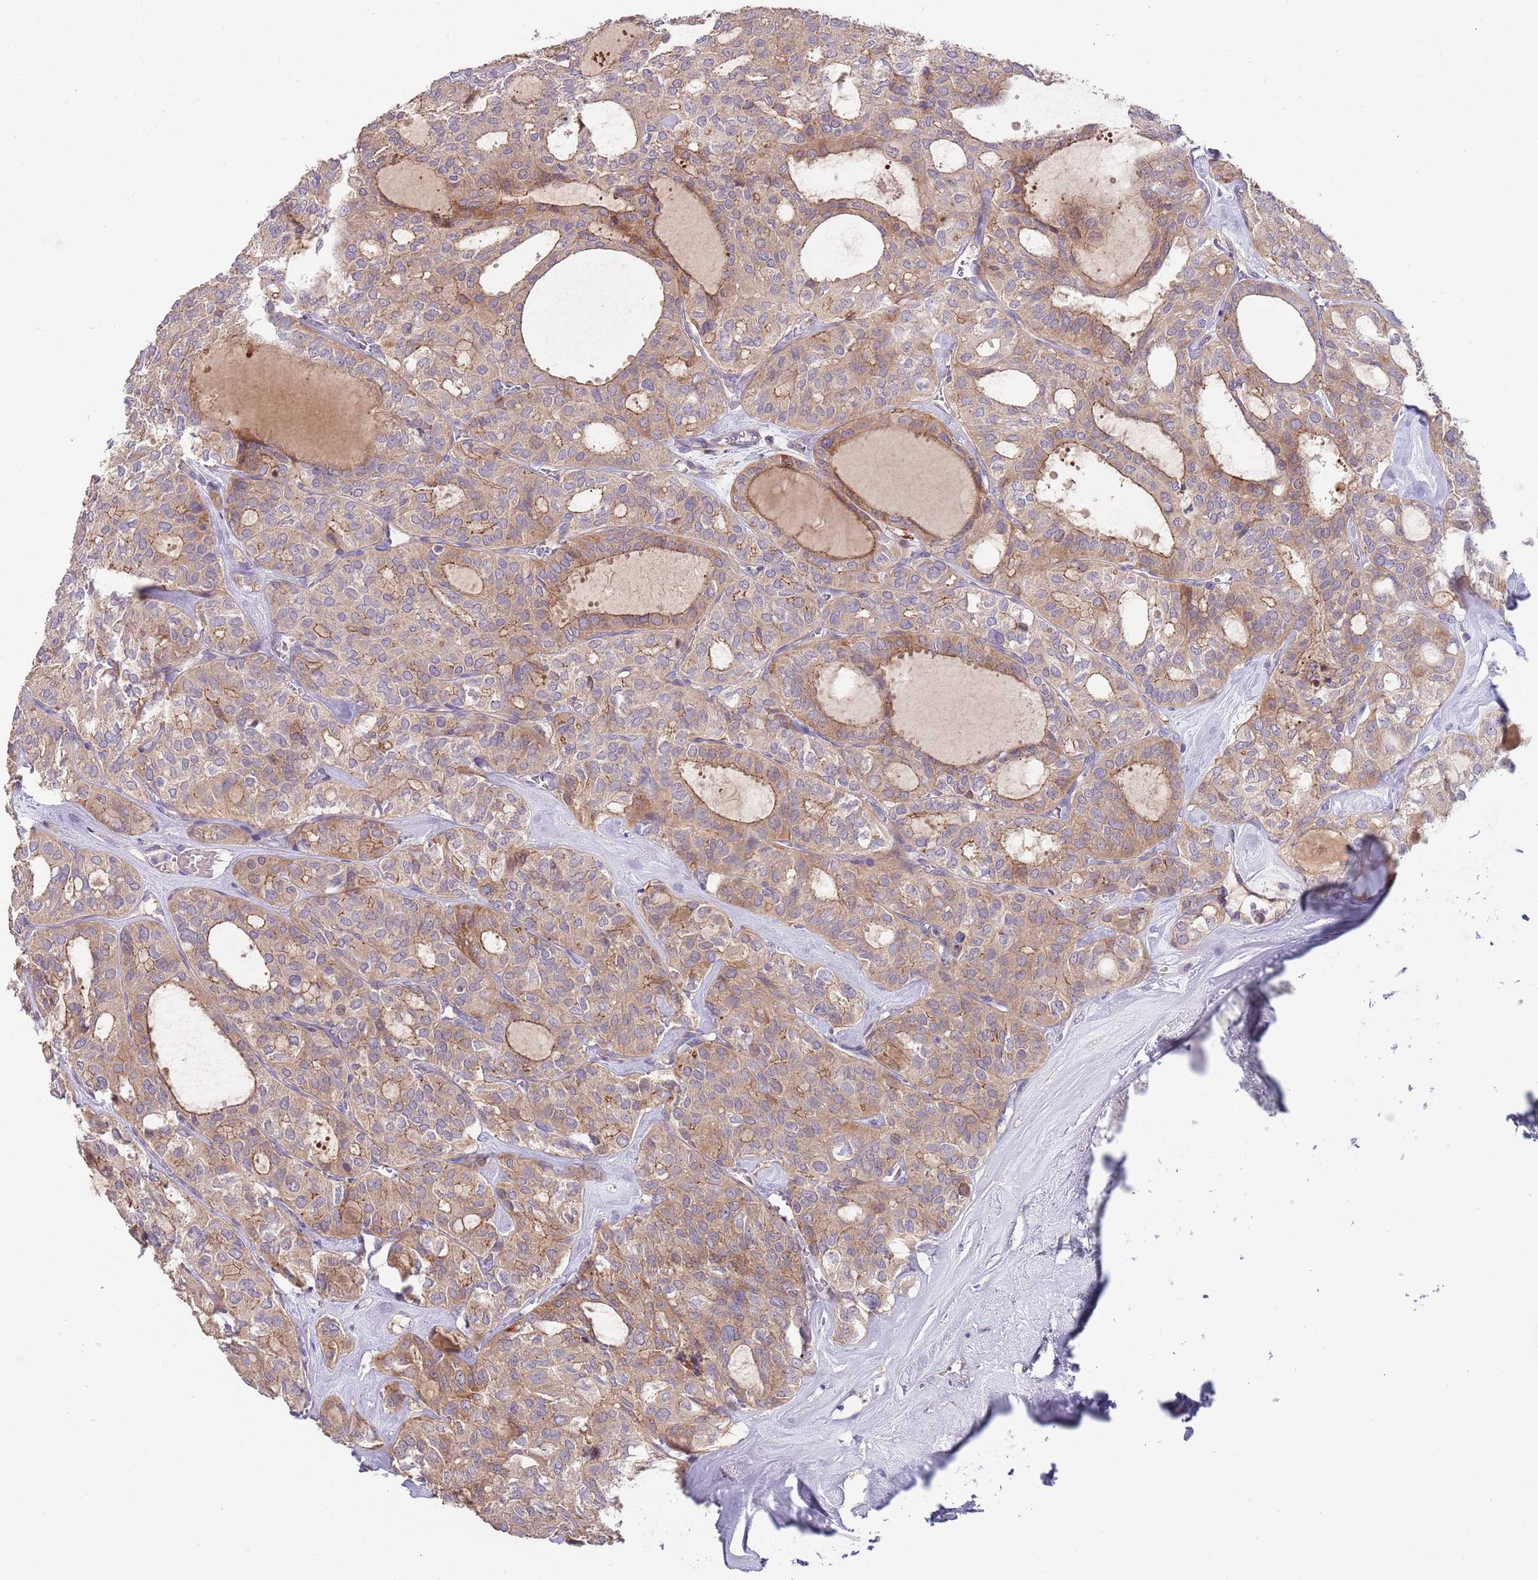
{"staining": {"intensity": "moderate", "quantity": ">75%", "location": "cytoplasmic/membranous"}, "tissue": "thyroid cancer", "cell_type": "Tumor cells", "image_type": "cancer", "snomed": [{"axis": "morphology", "description": "Follicular adenoma carcinoma, NOS"}, {"axis": "topography", "description": "Thyroid gland"}], "caption": "The micrograph exhibits a brown stain indicating the presence of a protein in the cytoplasmic/membranous of tumor cells in thyroid cancer.", "gene": "ABCC10", "patient": {"sex": "male", "age": 75}}